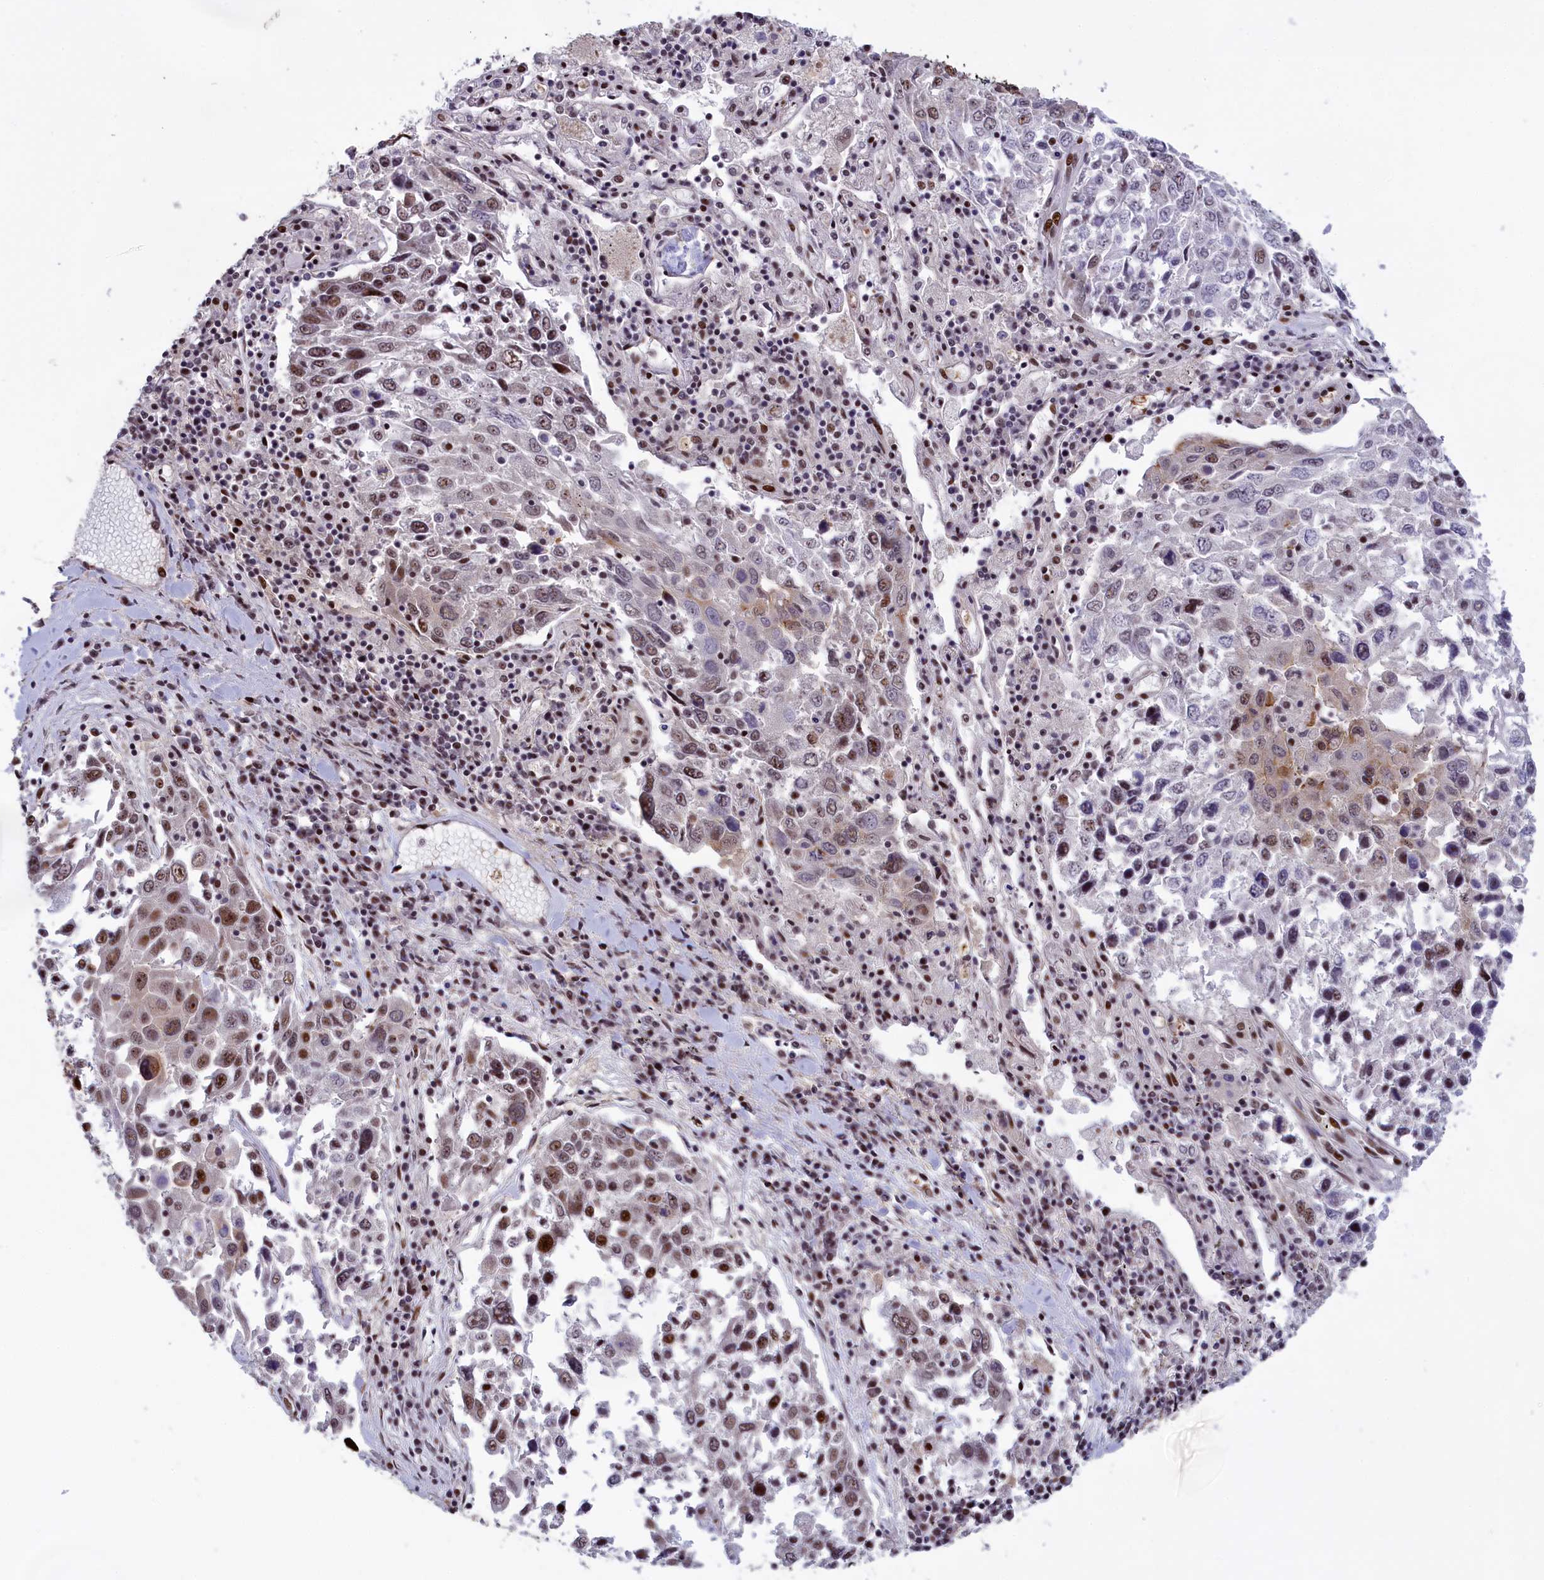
{"staining": {"intensity": "moderate", "quantity": "<25%", "location": "nuclear"}, "tissue": "lung cancer", "cell_type": "Tumor cells", "image_type": "cancer", "snomed": [{"axis": "morphology", "description": "Squamous cell carcinoma, NOS"}, {"axis": "topography", "description": "Lung"}], "caption": "A micrograph showing moderate nuclear expression in about <25% of tumor cells in lung squamous cell carcinoma, as visualized by brown immunohistochemical staining.", "gene": "RELB", "patient": {"sex": "male", "age": 65}}